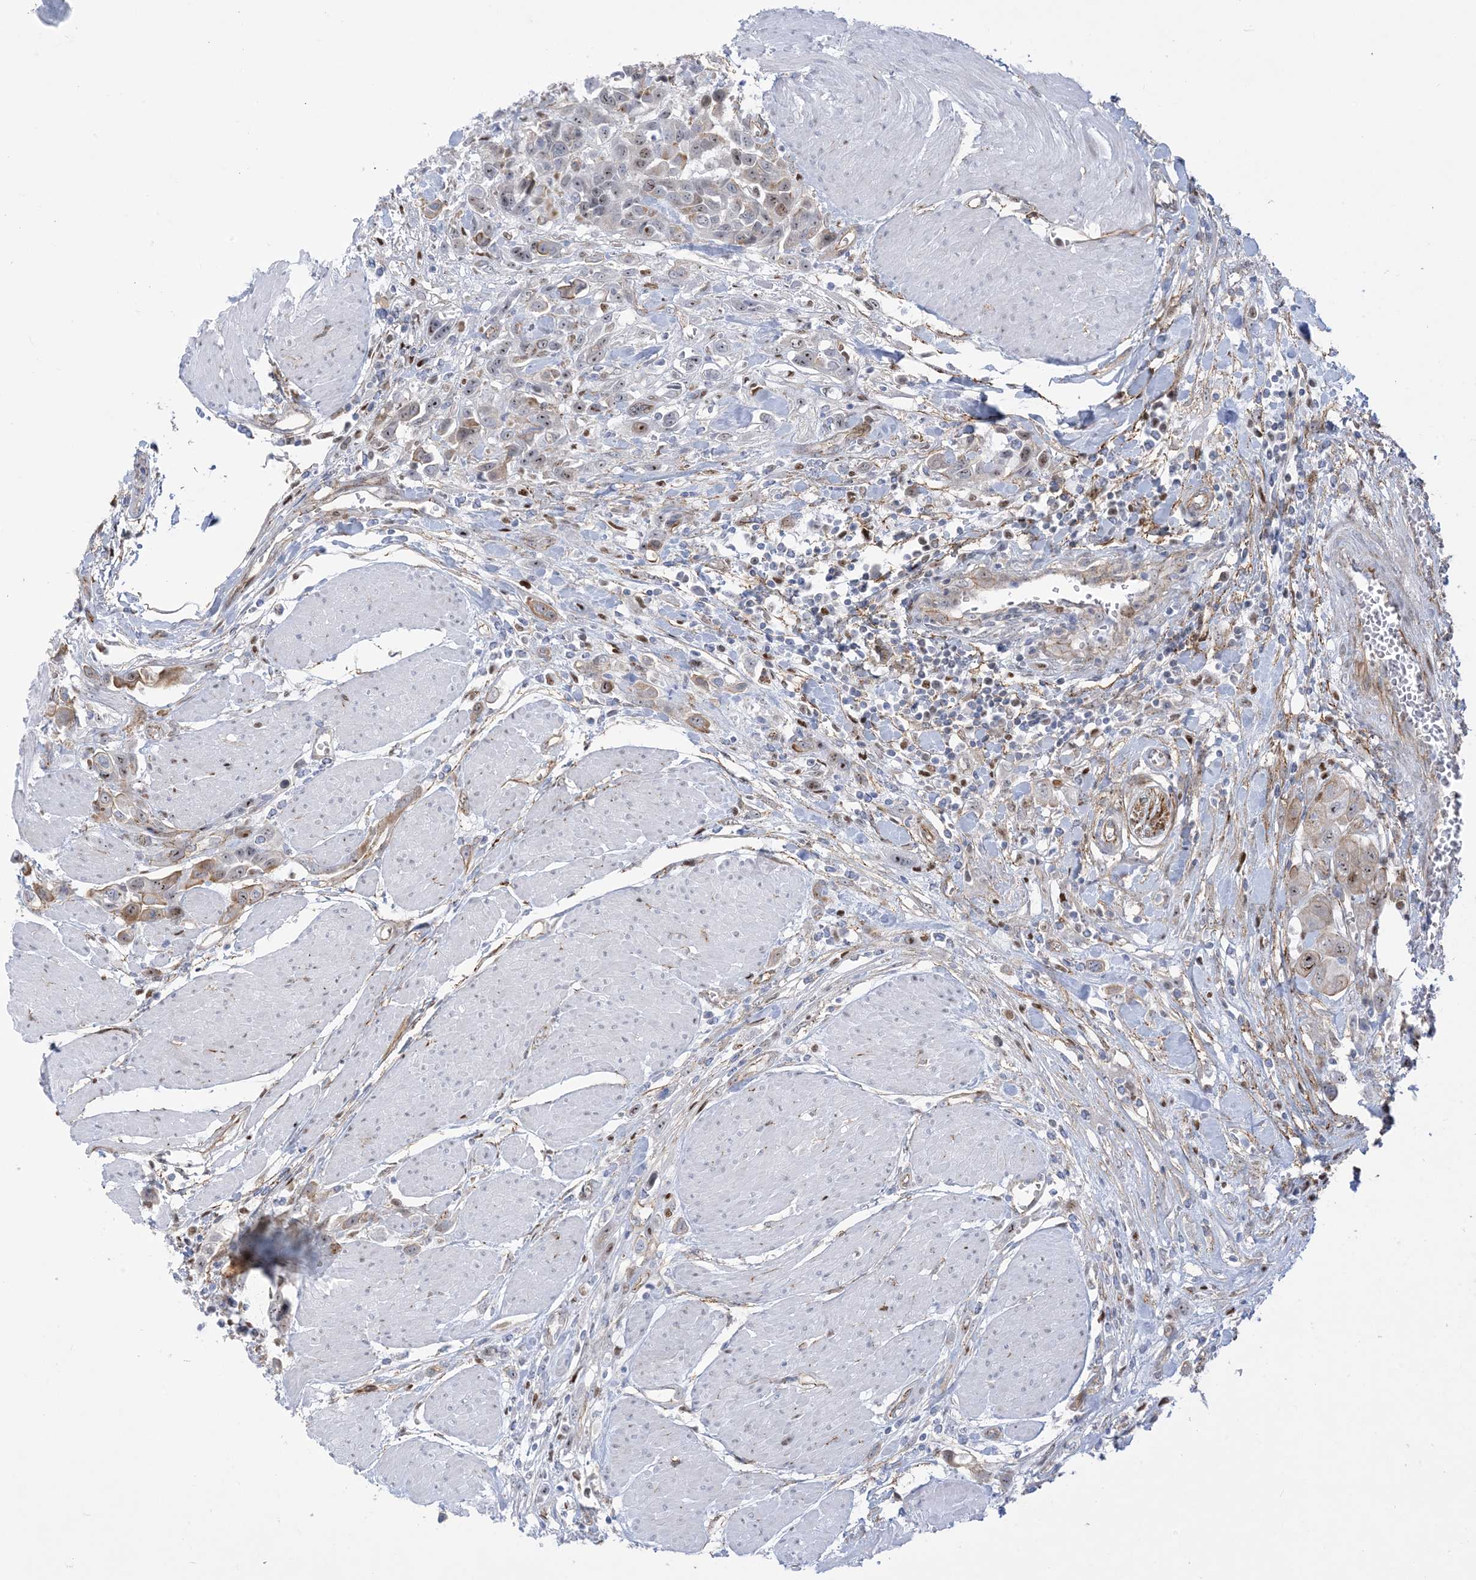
{"staining": {"intensity": "moderate", "quantity": "25%-75%", "location": "cytoplasmic/membranous,nuclear"}, "tissue": "urothelial cancer", "cell_type": "Tumor cells", "image_type": "cancer", "snomed": [{"axis": "morphology", "description": "Urothelial carcinoma, High grade"}, {"axis": "topography", "description": "Urinary bladder"}], "caption": "This photomicrograph reveals immunohistochemistry staining of urothelial cancer, with medium moderate cytoplasmic/membranous and nuclear positivity in approximately 25%-75% of tumor cells.", "gene": "MARS2", "patient": {"sex": "male", "age": 50}}